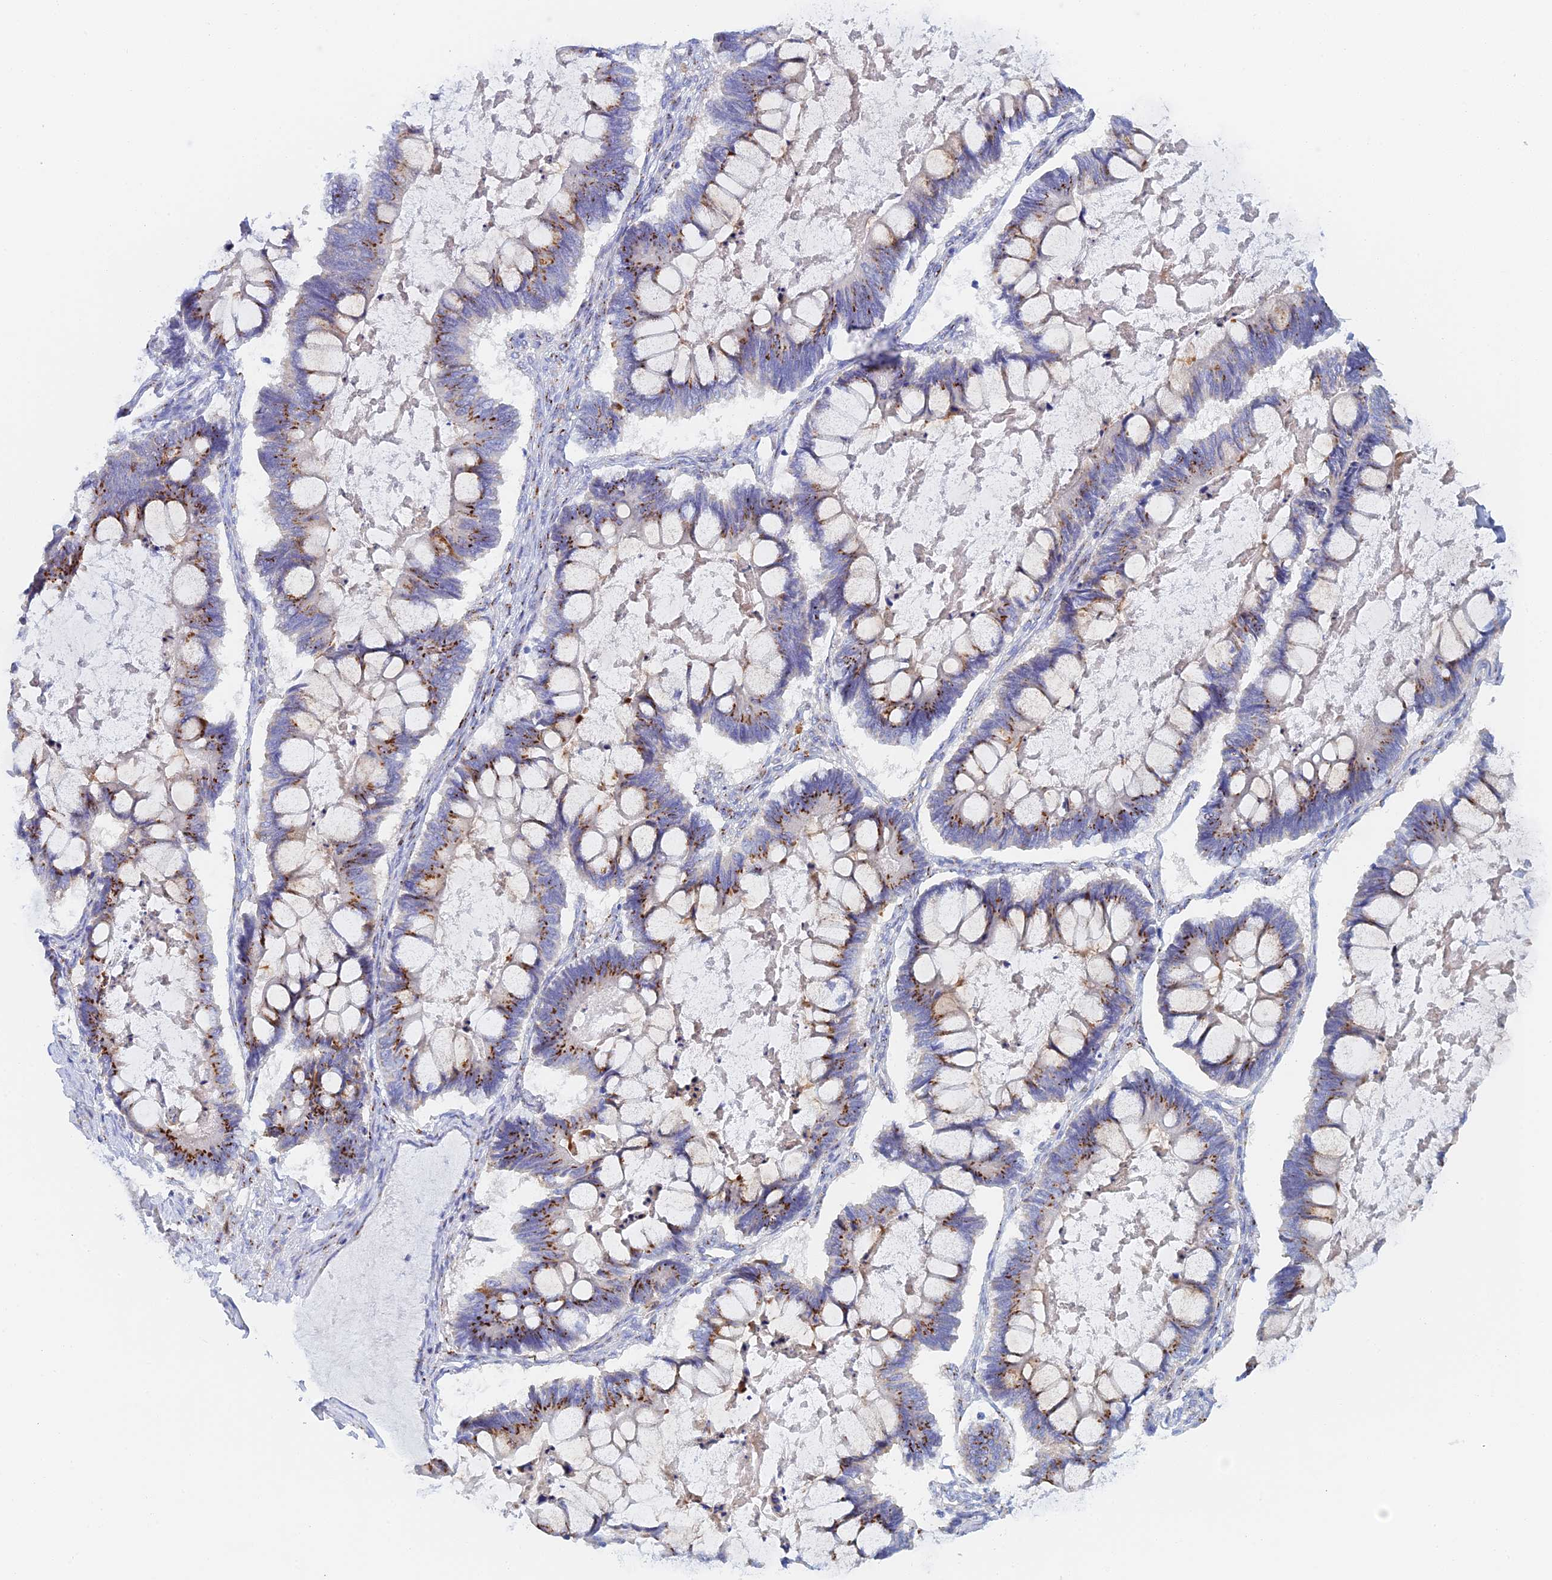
{"staining": {"intensity": "strong", "quantity": "25%-75%", "location": "cytoplasmic/membranous"}, "tissue": "ovarian cancer", "cell_type": "Tumor cells", "image_type": "cancer", "snomed": [{"axis": "morphology", "description": "Cystadenocarcinoma, mucinous, NOS"}, {"axis": "topography", "description": "Ovary"}], "caption": "A brown stain shows strong cytoplasmic/membranous positivity of a protein in human ovarian cancer tumor cells. The staining was performed using DAB (3,3'-diaminobenzidine), with brown indicating positive protein expression. Nuclei are stained blue with hematoxylin.", "gene": "SLC24A3", "patient": {"sex": "female", "age": 61}}